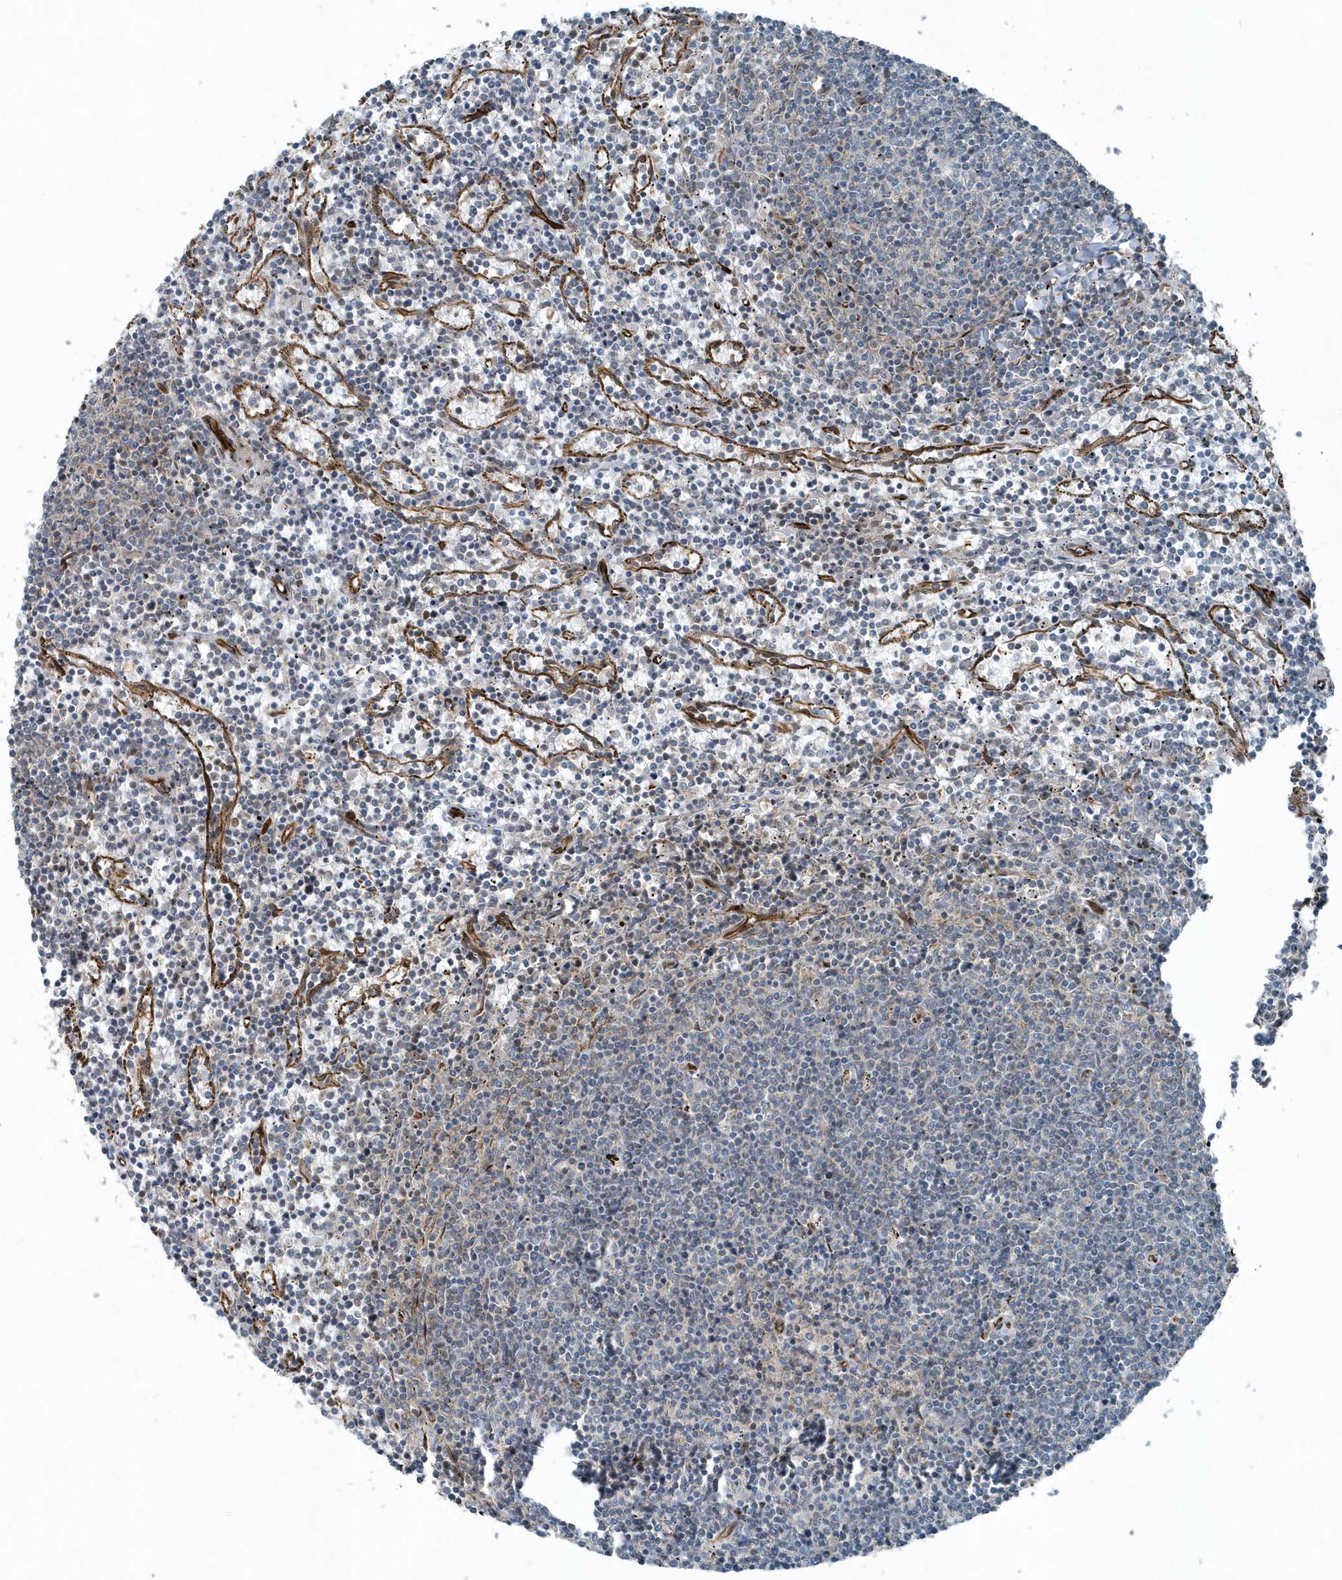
{"staining": {"intensity": "negative", "quantity": "none", "location": "none"}, "tissue": "lymphoma", "cell_type": "Tumor cells", "image_type": "cancer", "snomed": [{"axis": "morphology", "description": "Malignant lymphoma, non-Hodgkin's type, Low grade"}, {"axis": "topography", "description": "Spleen"}], "caption": "IHC of human lymphoma reveals no staining in tumor cells.", "gene": "GCC2", "patient": {"sex": "female", "age": 50}}